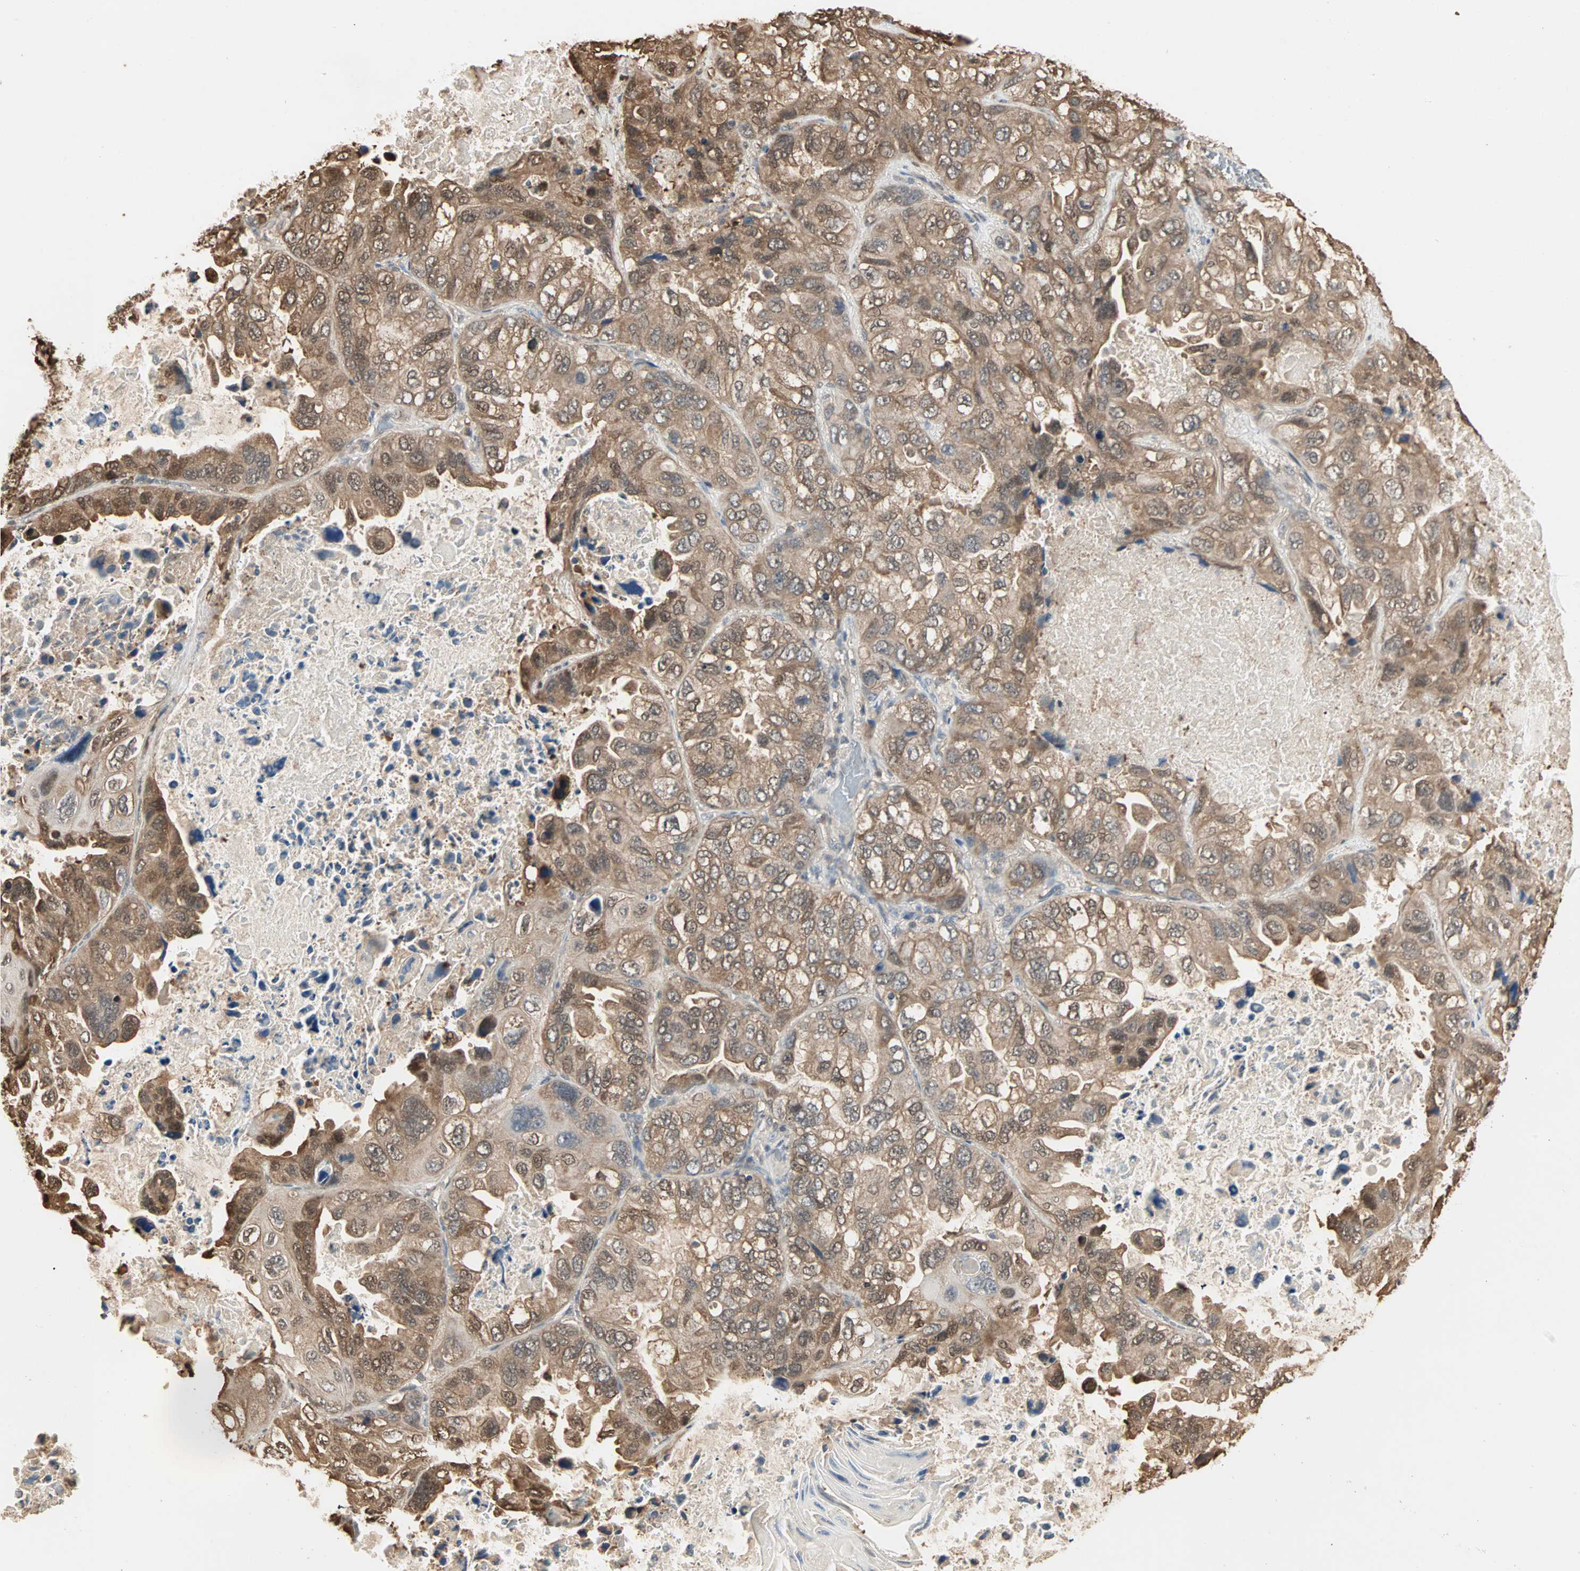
{"staining": {"intensity": "moderate", "quantity": ">75%", "location": "cytoplasmic/membranous,nuclear"}, "tissue": "lung cancer", "cell_type": "Tumor cells", "image_type": "cancer", "snomed": [{"axis": "morphology", "description": "Squamous cell carcinoma, NOS"}, {"axis": "topography", "description": "Lung"}], "caption": "DAB (3,3'-diaminobenzidine) immunohistochemical staining of squamous cell carcinoma (lung) reveals moderate cytoplasmic/membranous and nuclear protein staining in about >75% of tumor cells. (DAB (3,3'-diaminobenzidine) IHC, brown staining for protein, blue staining for nuclei).", "gene": "DRG2", "patient": {"sex": "female", "age": 73}}